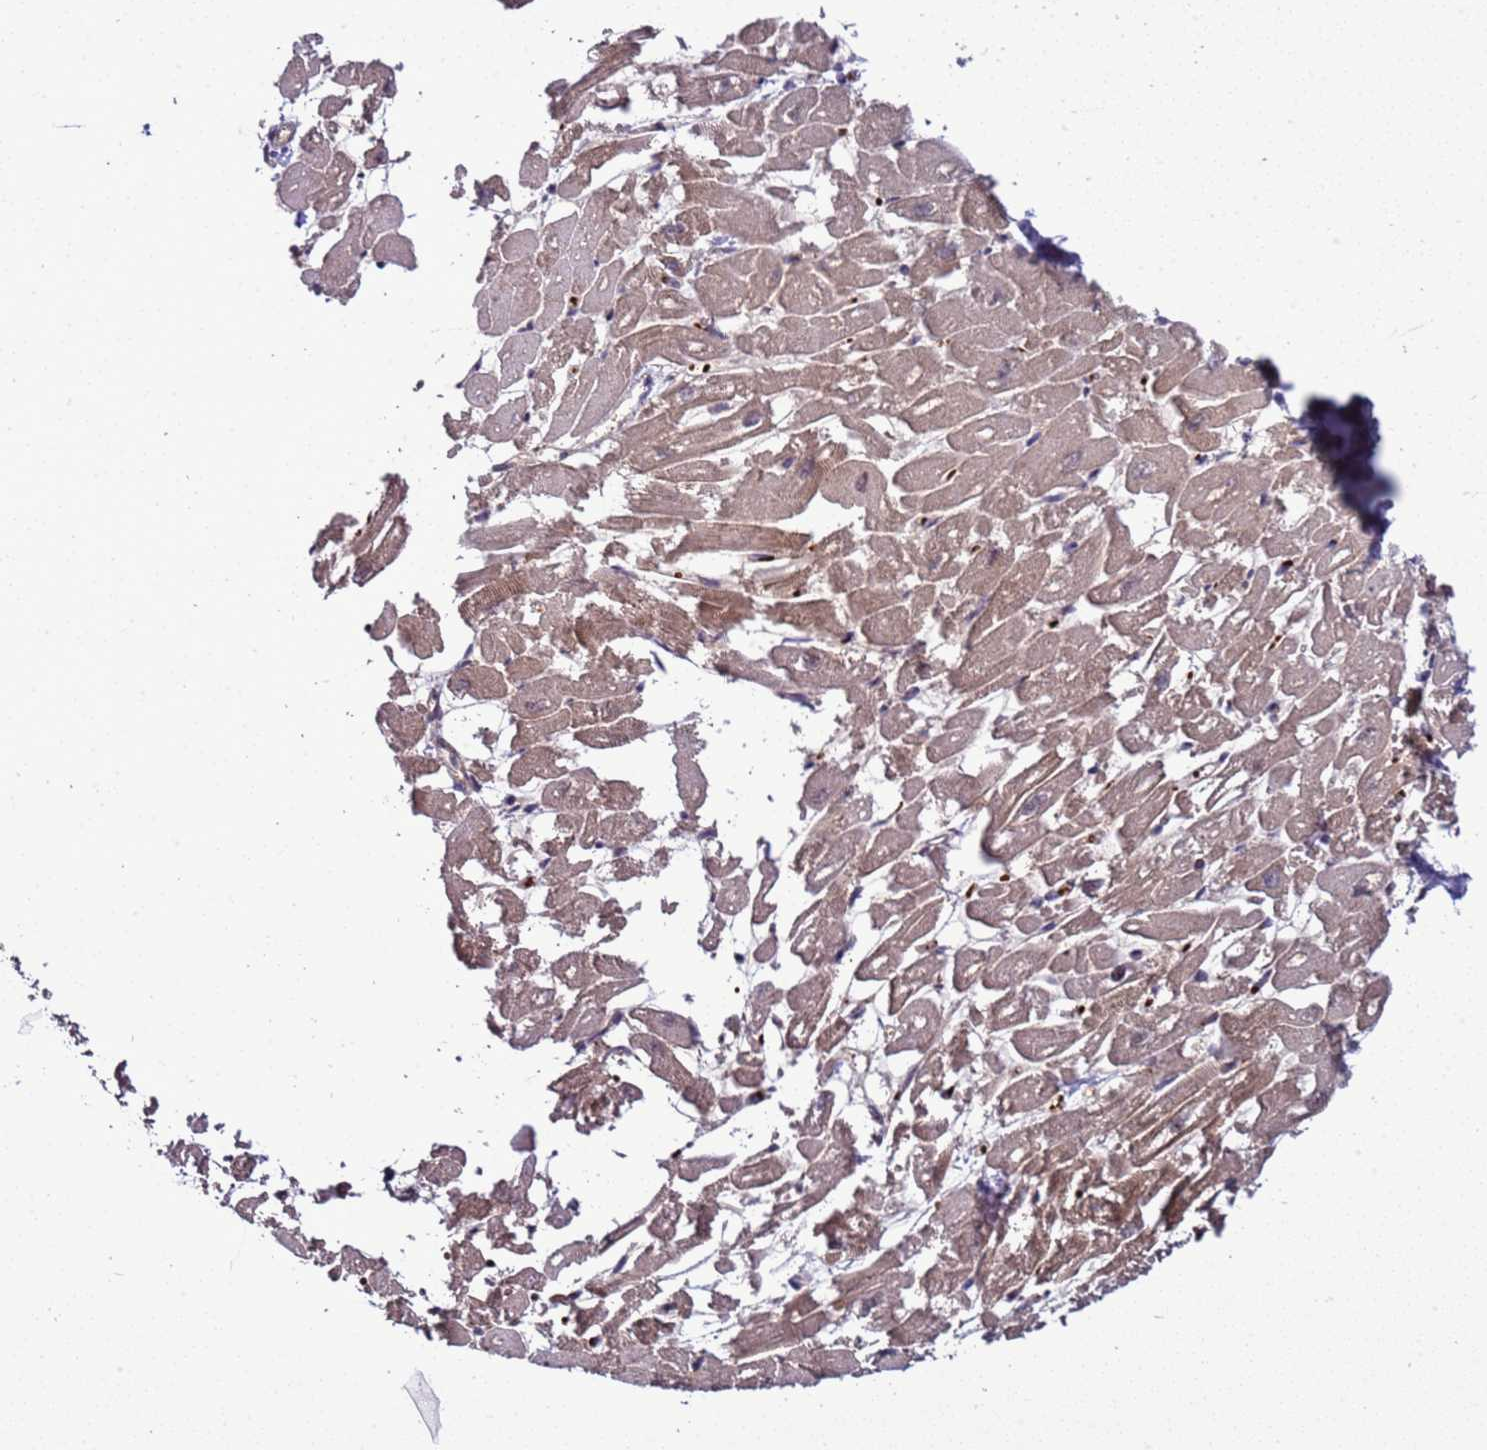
{"staining": {"intensity": "moderate", "quantity": ">75%", "location": "cytoplasmic/membranous,nuclear"}, "tissue": "heart muscle", "cell_type": "Cardiomyocytes", "image_type": "normal", "snomed": [{"axis": "morphology", "description": "Normal tissue, NOS"}, {"axis": "topography", "description": "Heart"}], "caption": "DAB (3,3'-diaminobenzidine) immunohistochemical staining of unremarkable heart muscle displays moderate cytoplasmic/membranous,nuclear protein positivity in approximately >75% of cardiomyocytes.", "gene": "GEN1", "patient": {"sex": "male", "age": 54}}